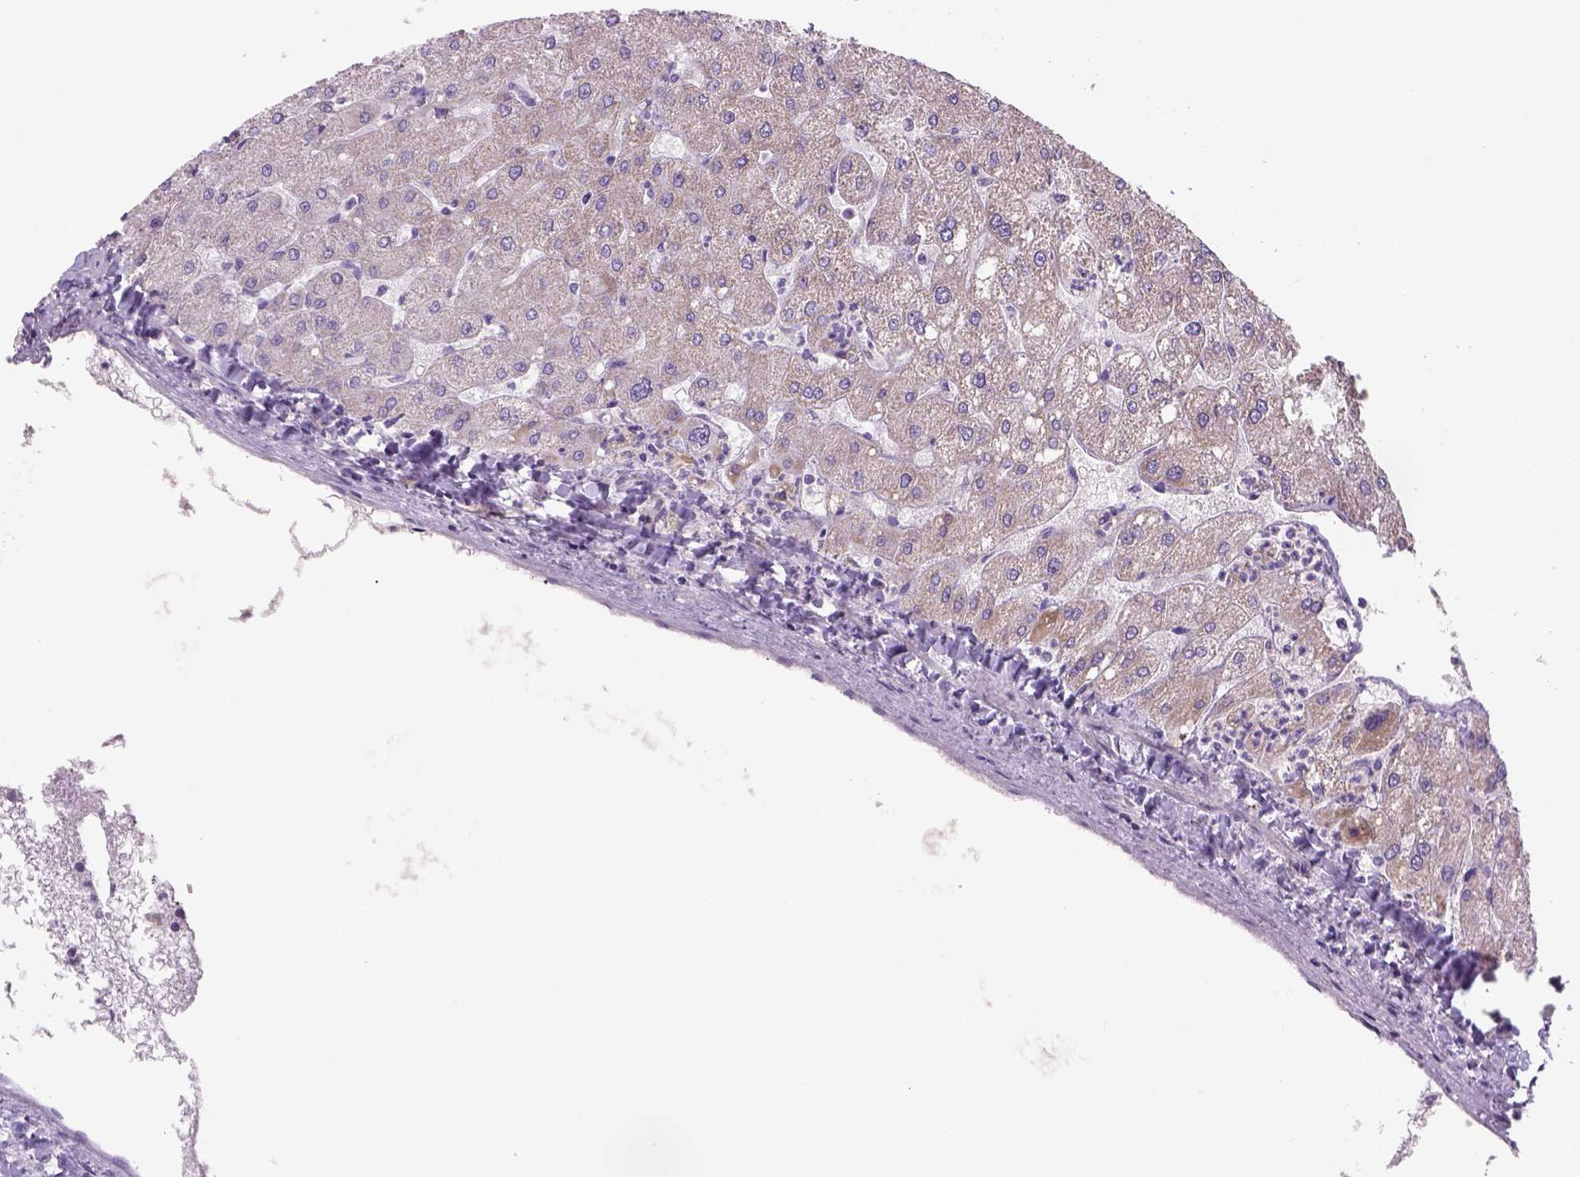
{"staining": {"intensity": "negative", "quantity": "none", "location": "none"}, "tissue": "liver", "cell_type": "Cholangiocytes", "image_type": "normal", "snomed": [{"axis": "morphology", "description": "Normal tissue, NOS"}, {"axis": "topography", "description": "Liver"}], "caption": "DAB immunohistochemical staining of unremarkable human liver exhibits no significant staining in cholangiocytes.", "gene": "ADGRV1", "patient": {"sex": "male", "age": 67}}